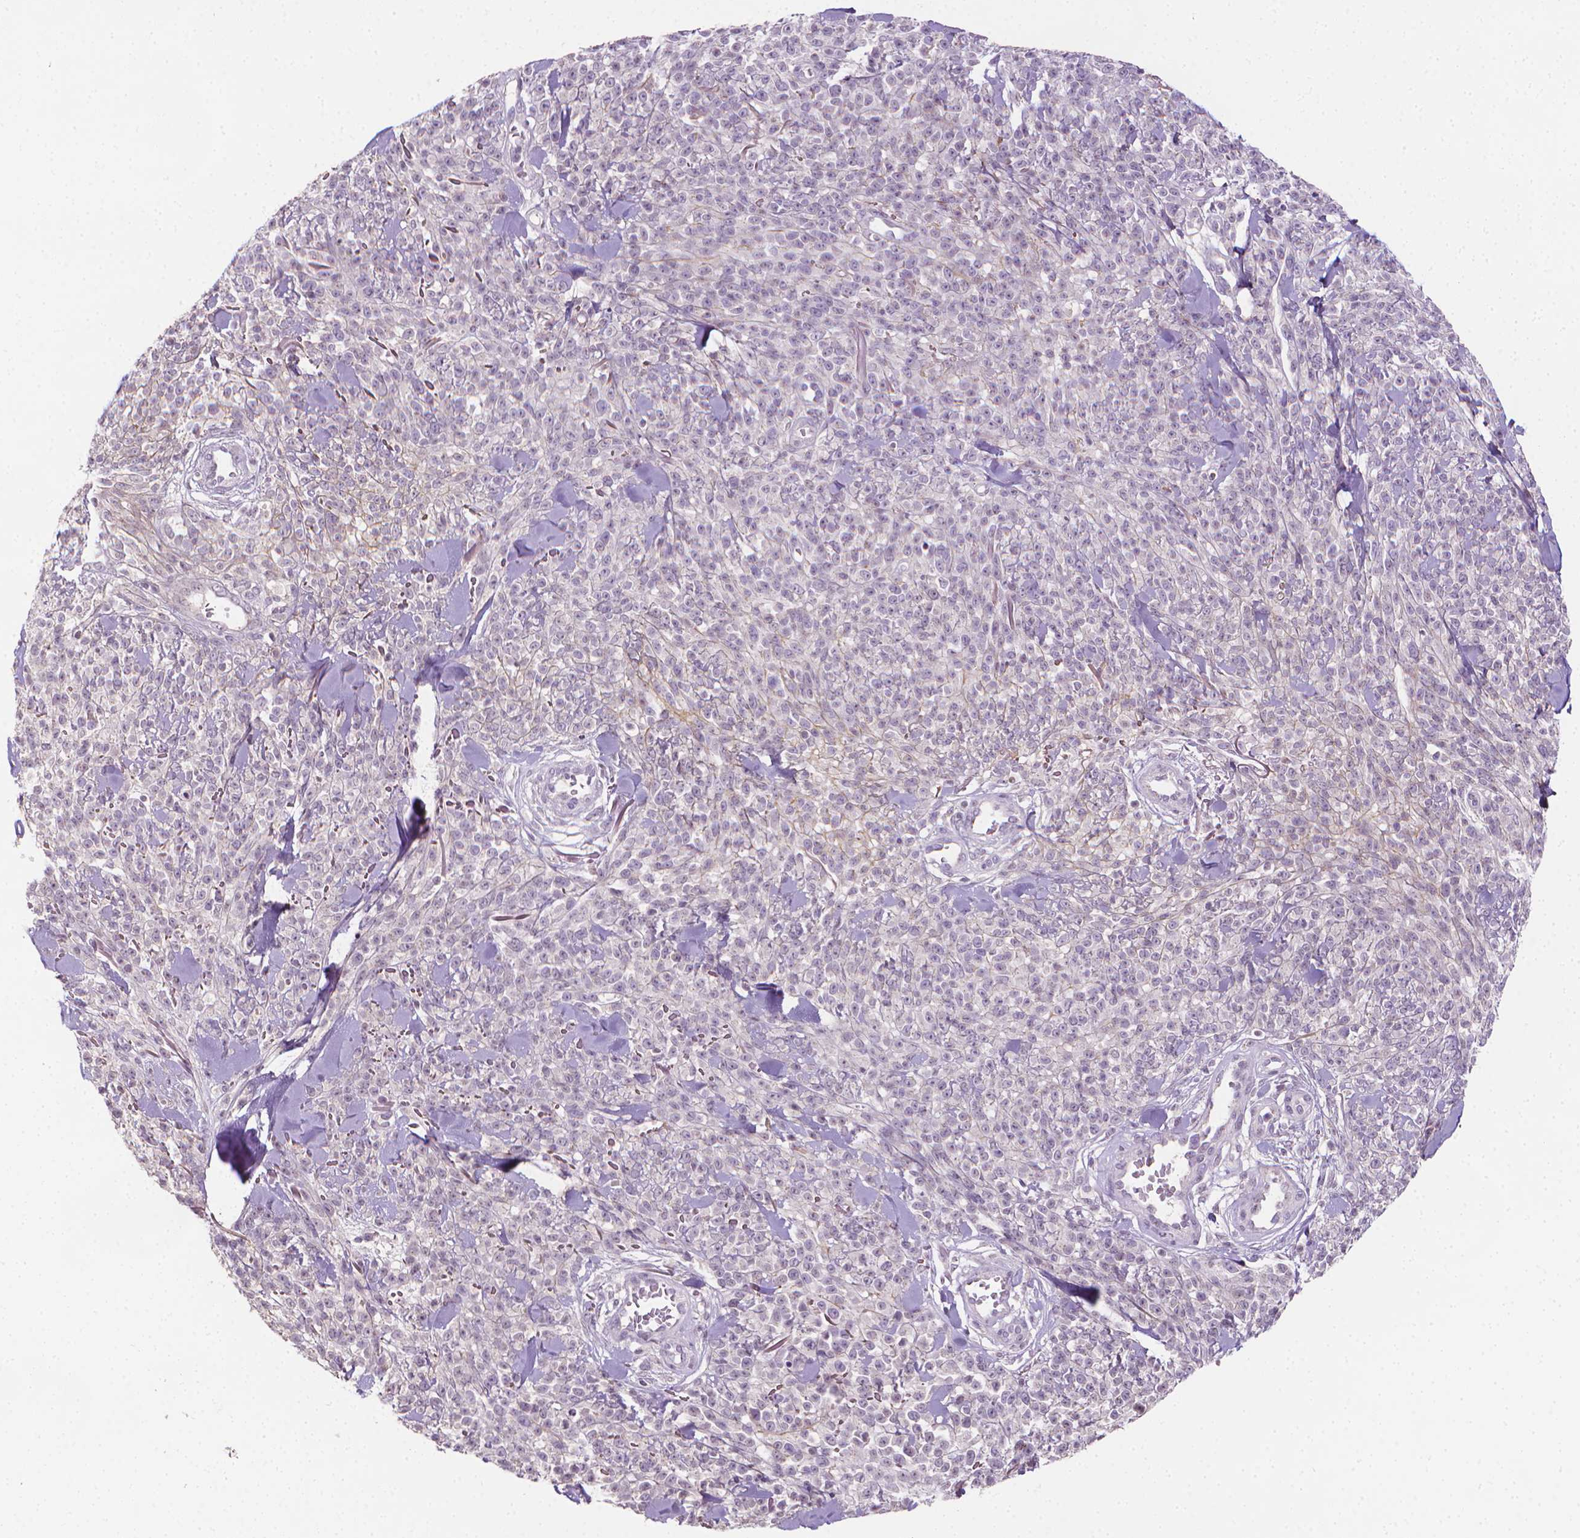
{"staining": {"intensity": "negative", "quantity": "none", "location": "none"}, "tissue": "melanoma", "cell_type": "Tumor cells", "image_type": "cancer", "snomed": [{"axis": "morphology", "description": "Malignant melanoma, NOS"}, {"axis": "topography", "description": "Skin"}, {"axis": "topography", "description": "Skin of trunk"}], "caption": "This is an immunohistochemistry image of malignant melanoma. There is no staining in tumor cells.", "gene": "NCAN", "patient": {"sex": "male", "age": 74}}